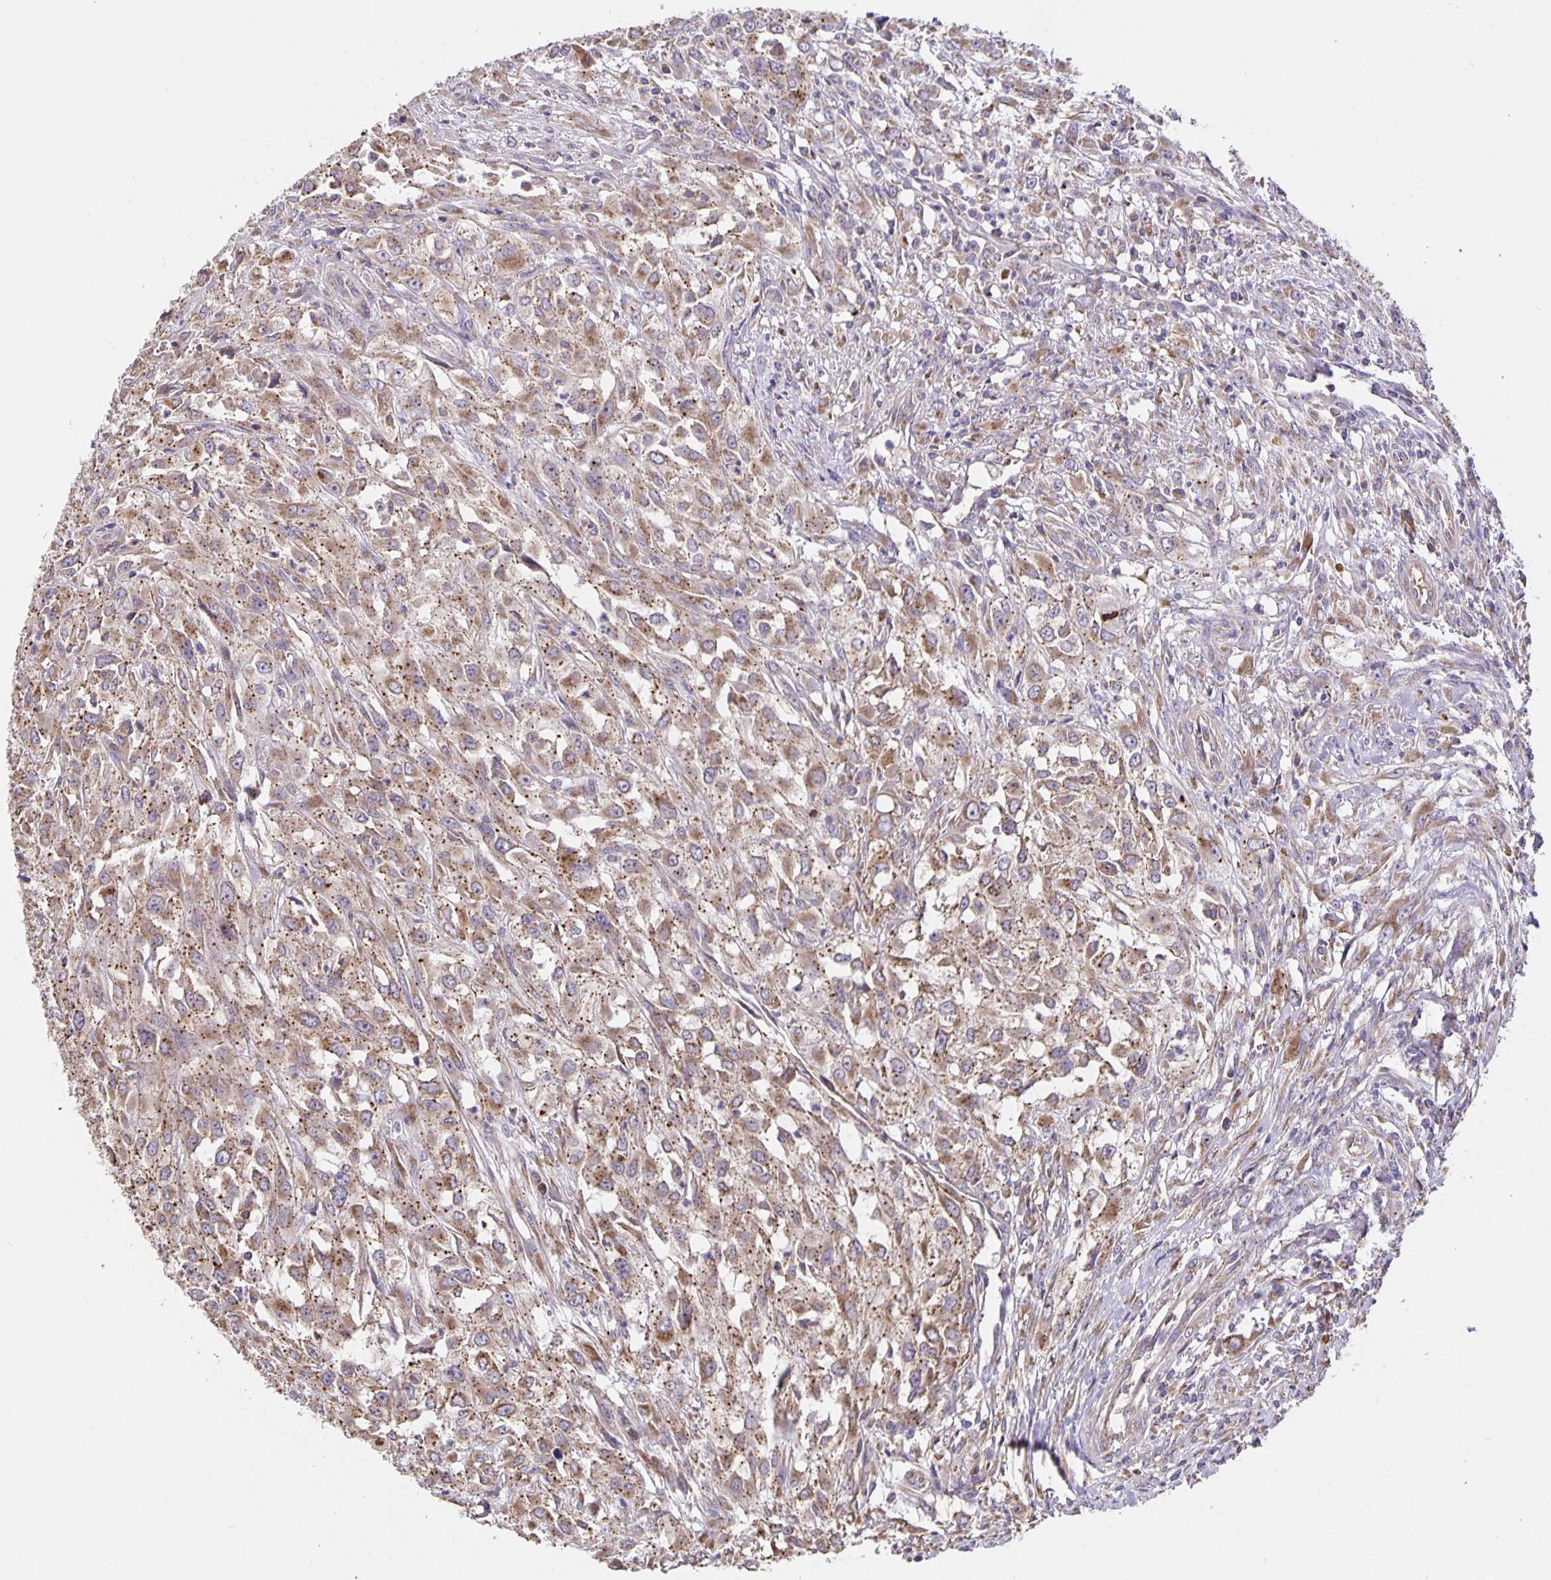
{"staining": {"intensity": "moderate", "quantity": ">75%", "location": "cytoplasmic/membranous"}, "tissue": "urothelial cancer", "cell_type": "Tumor cells", "image_type": "cancer", "snomed": [{"axis": "morphology", "description": "Urothelial carcinoma, High grade"}, {"axis": "topography", "description": "Urinary bladder"}], "caption": "Immunohistochemical staining of high-grade urothelial carcinoma displays medium levels of moderate cytoplasmic/membranous protein positivity in about >75% of tumor cells. (DAB (3,3'-diaminobenzidine) IHC with brightfield microscopy, high magnification).", "gene": "TMEM71", "patient": {"sex": "male", "age": 67}}